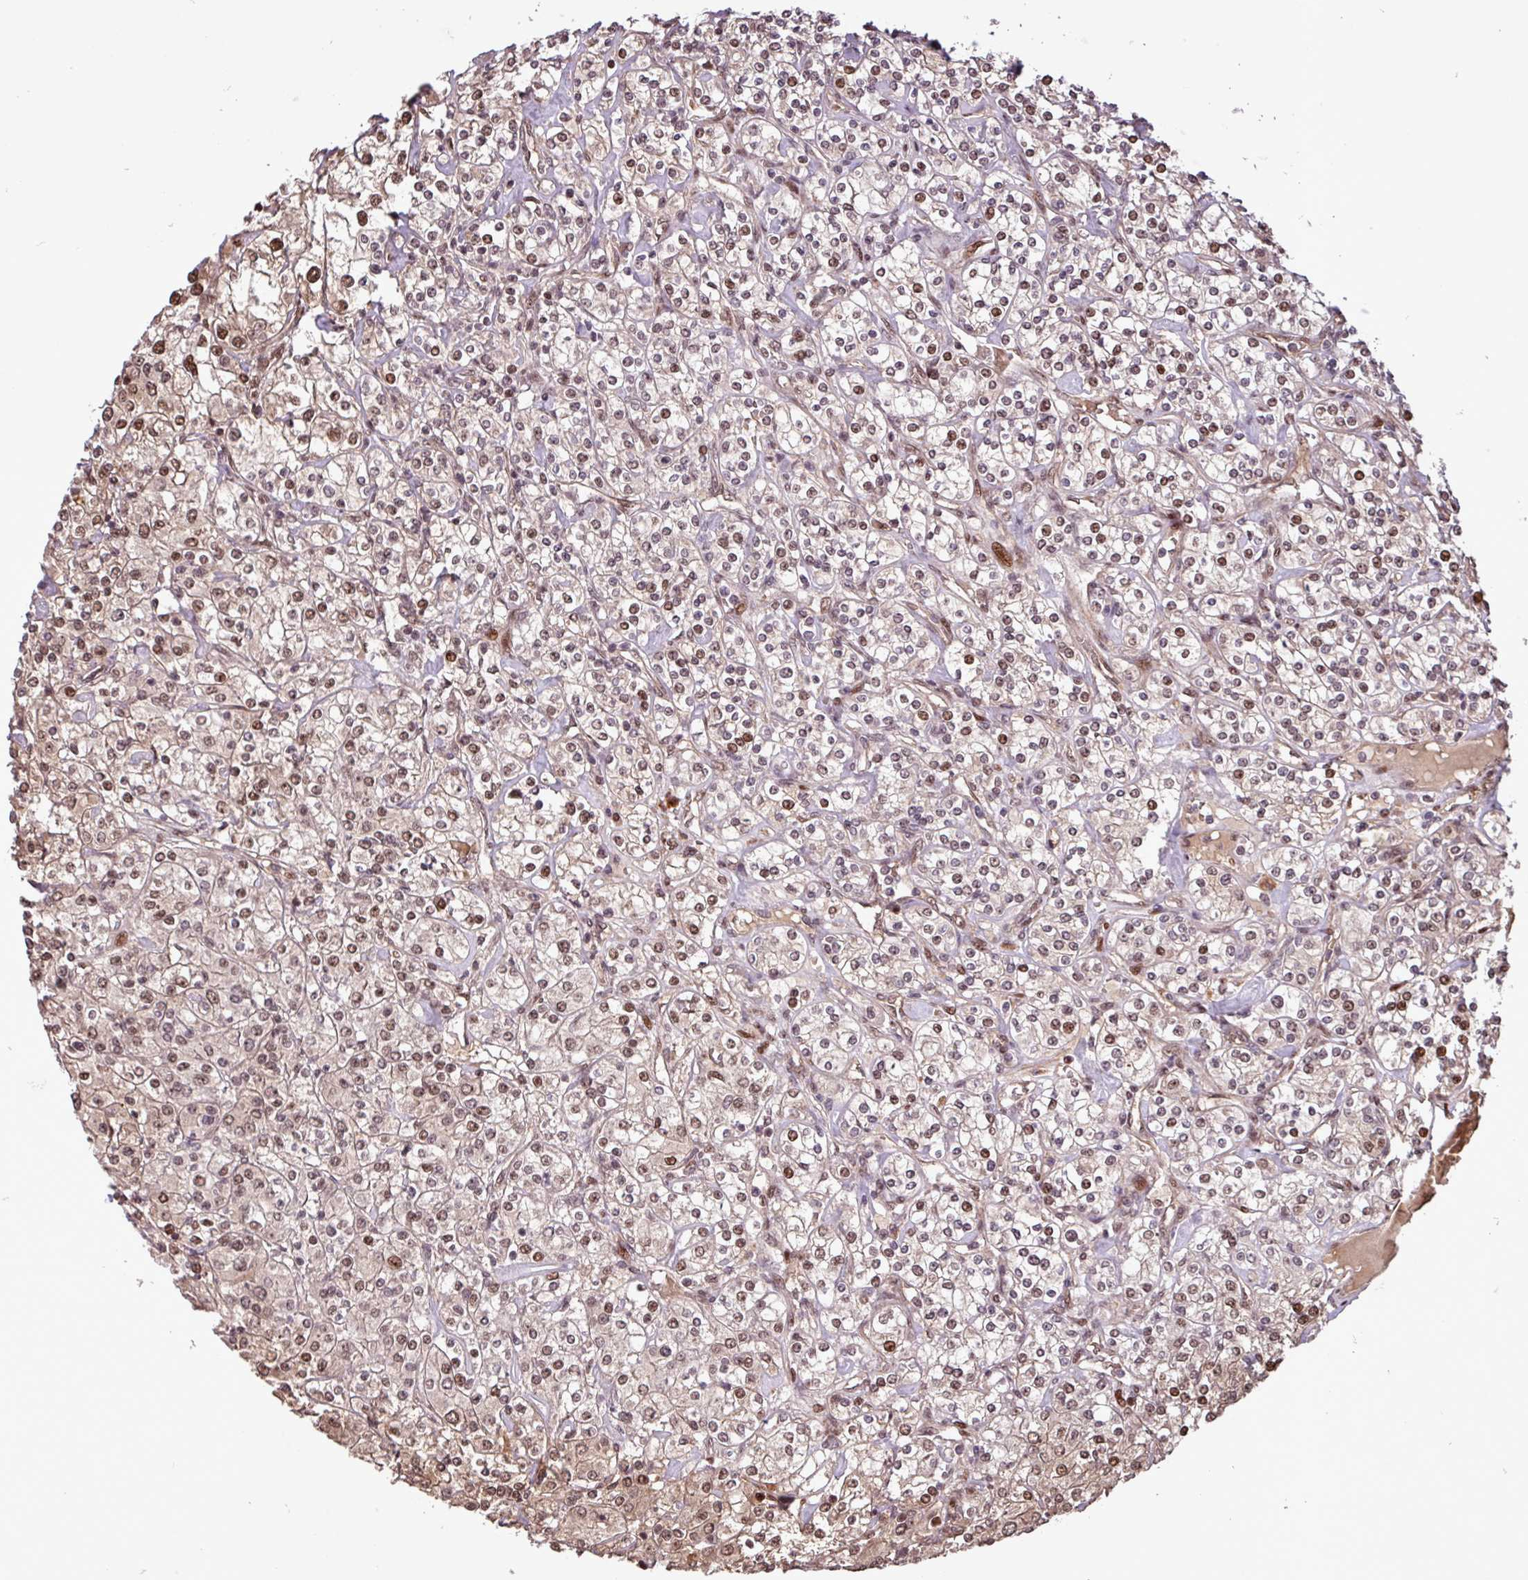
{"staining": {"intensity": "moderate", "quantity": "25%-75%", "location": "nuclear"}, "tissue": "renal cancer", "cell_type": "Tumor cells", "image_type": "cancer", "snomed": [{"axis": "morphology", "description": "Adenocarcinoma, NOS"}, {"axis": "topography", "description": "Kidney"}], "caption": "The histopathology image demonstrates immunohistochemical staining of renal adenocarcinoma. There is moderate nuclear expression is identified in about 25%-75% of tumor cells. (Brightfield microscopy of DAB IHC at high magnification).", "gene": "SLC22A24", "patient": {"sex": "male", "age": 77}}